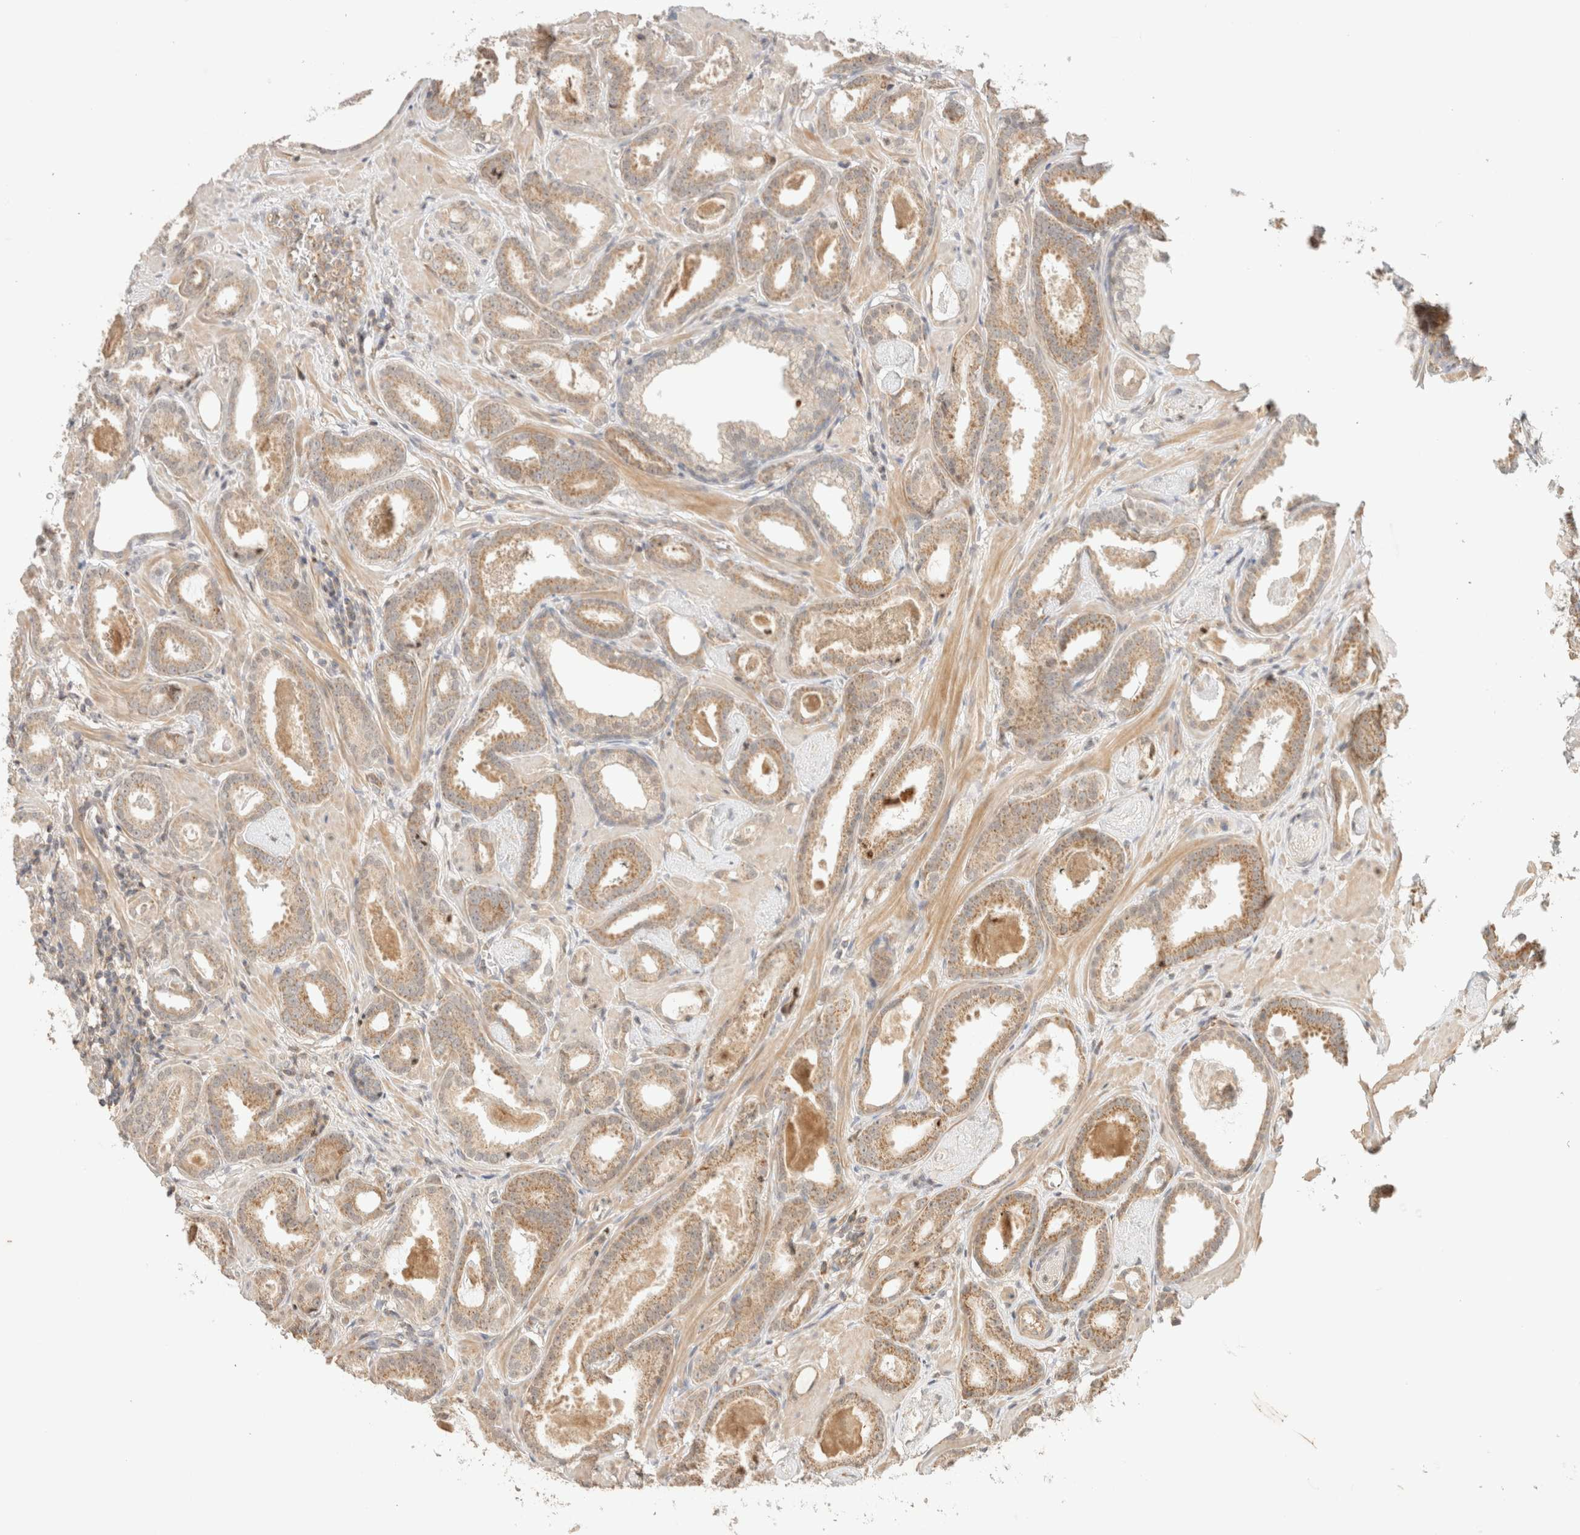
{"staining": {"intensity": "weak", "quantity": ">75%", "location": "cytoplasmic/membranous"}, "tissue": "prostate cancer", "cell_type": "Tumor cells", "image_type": "cancer", "snomed": [{"axis": "morphology", "description": "Adenocarcinoma, Low grade"}, {"axis": "topography", "description": "Prostate"}], "caption": "This photomicrograph reveals immunohistochemistry staining of human prostate cancer, with low weak cytoplasmic/membranous staining in about >75% of tumor cells.", "gene": "MRM3", "patient": {"sex": "male", "age": 53}}